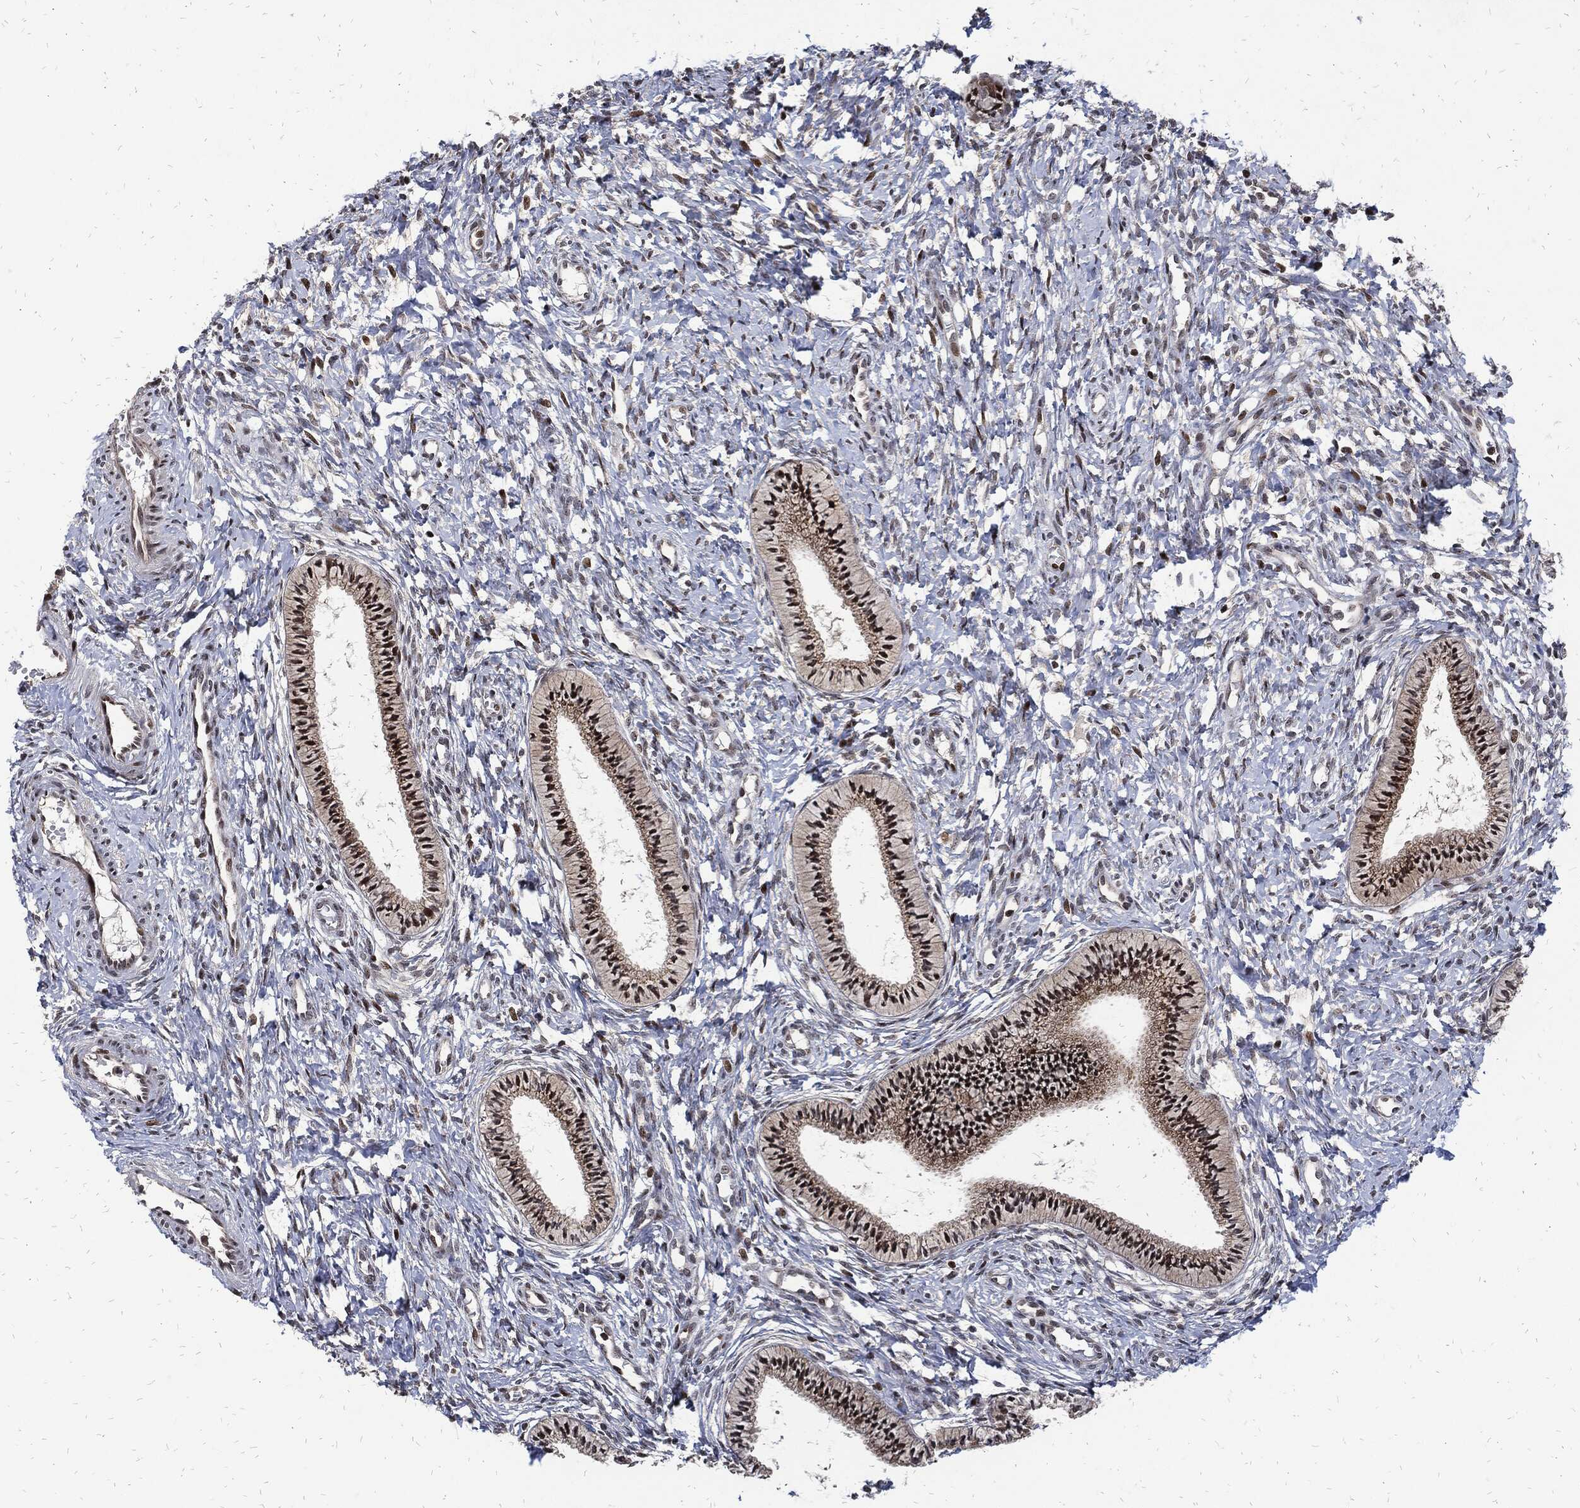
{"staining": {"intensity": "negative", "quantity": "none", "location": "none"}, "tissue": "cervix", "cell_type": "Glandular cells", "image_type": "normal", "snomed": [{"axis": "morphology", "description": "Normal tissue, NOS"}, {"axis": "topography", "description": "Cervix"}], "caption": "The histopathology image shows no staining of glandular cells in normal cervix. (DAB immunohistochemistry (IHC), high magnification).", "gene": "ZNF775", "patient": {"sex": "female", "age": 39}}